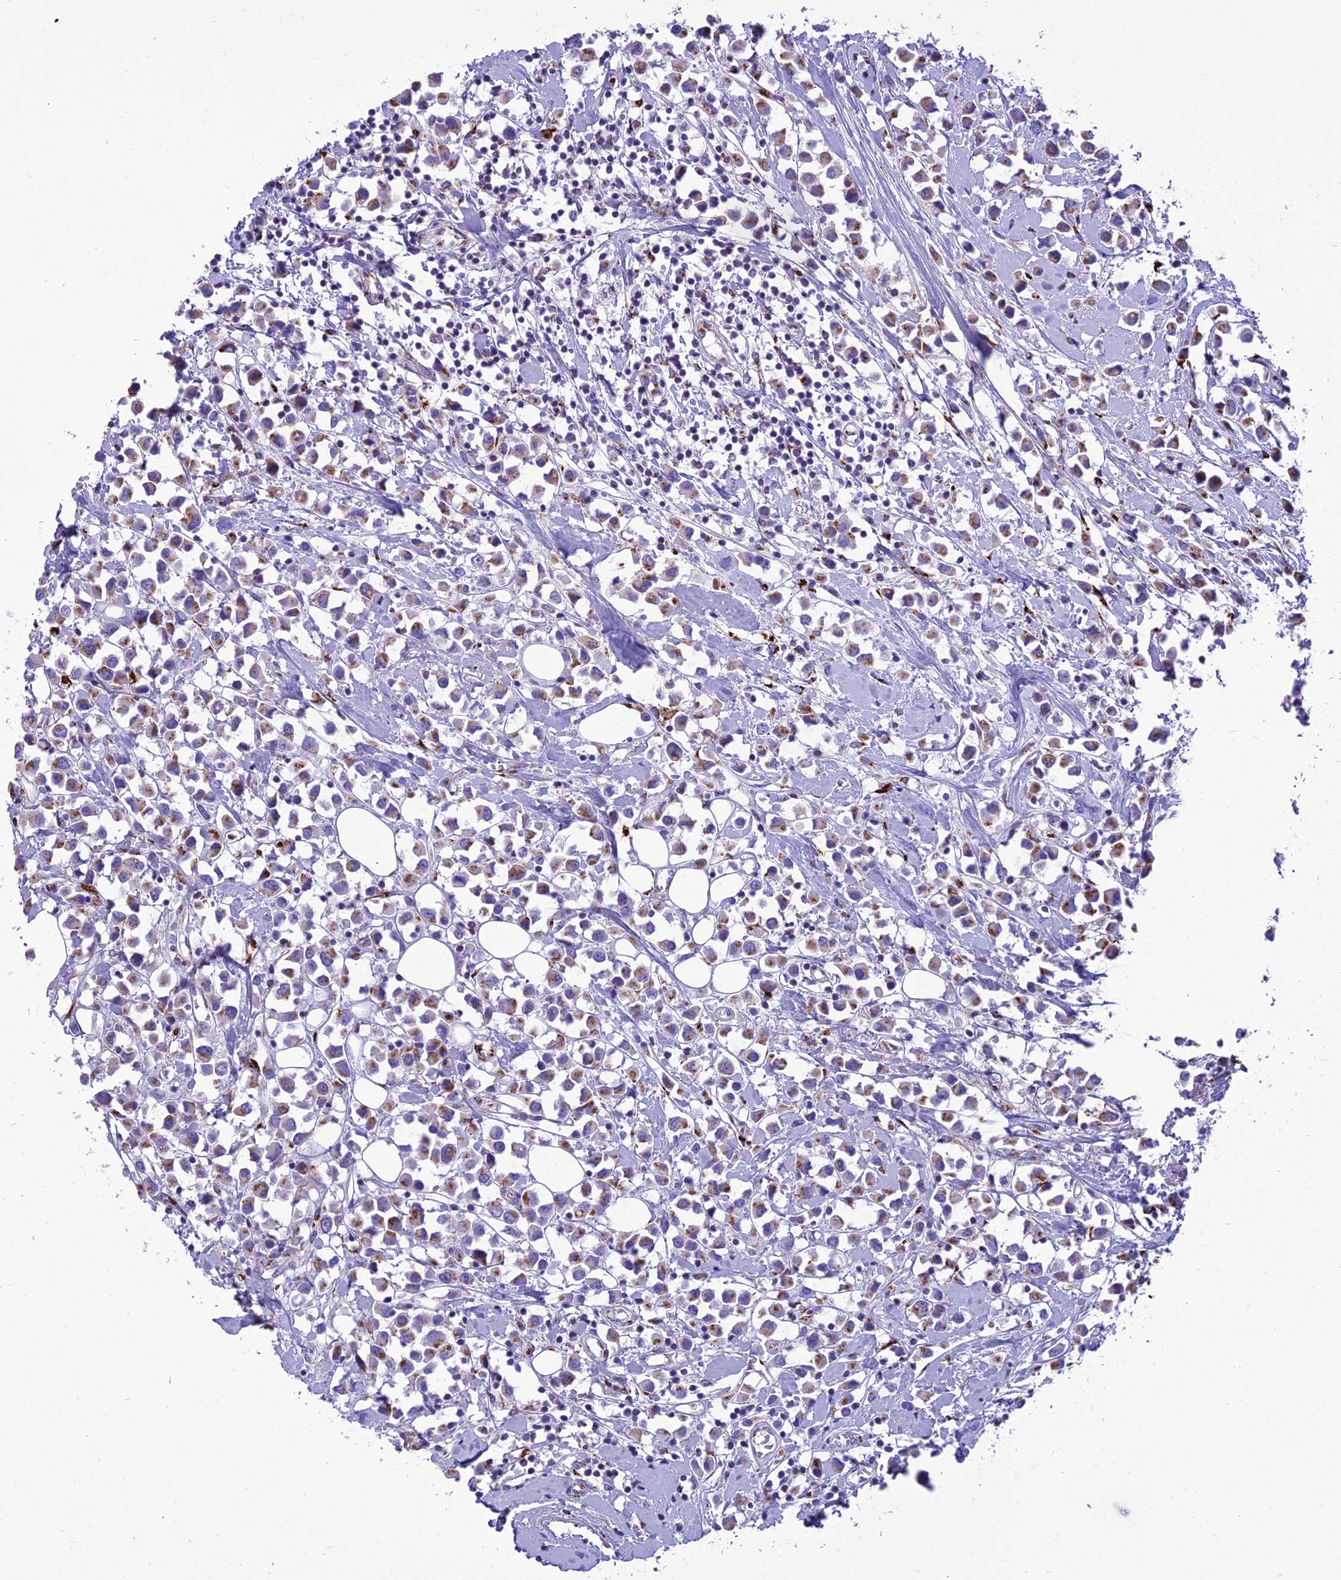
{"staining": {"intensity": "moderate", "quantity": ">75%", "location": "cytoplasmic/membranous"}, "tissue": "breast cancer", "cell_type": "Tumor cells", "image_type": "cancer", "snomed": [{"axis": "morphology", "description": "Duct carcinoma"}, {"axis": "topography", "description": "Breast"}], "caption": "A high-resolution photomicrograph shows immunohistochemistry staining of intraductal carcinoma (breast), which shows moderate cytoplasmic/membranous positivity in about >75% of tumor cells.", "gene": "GOLM2", "patient": {"sex": "female", "age": 61}}